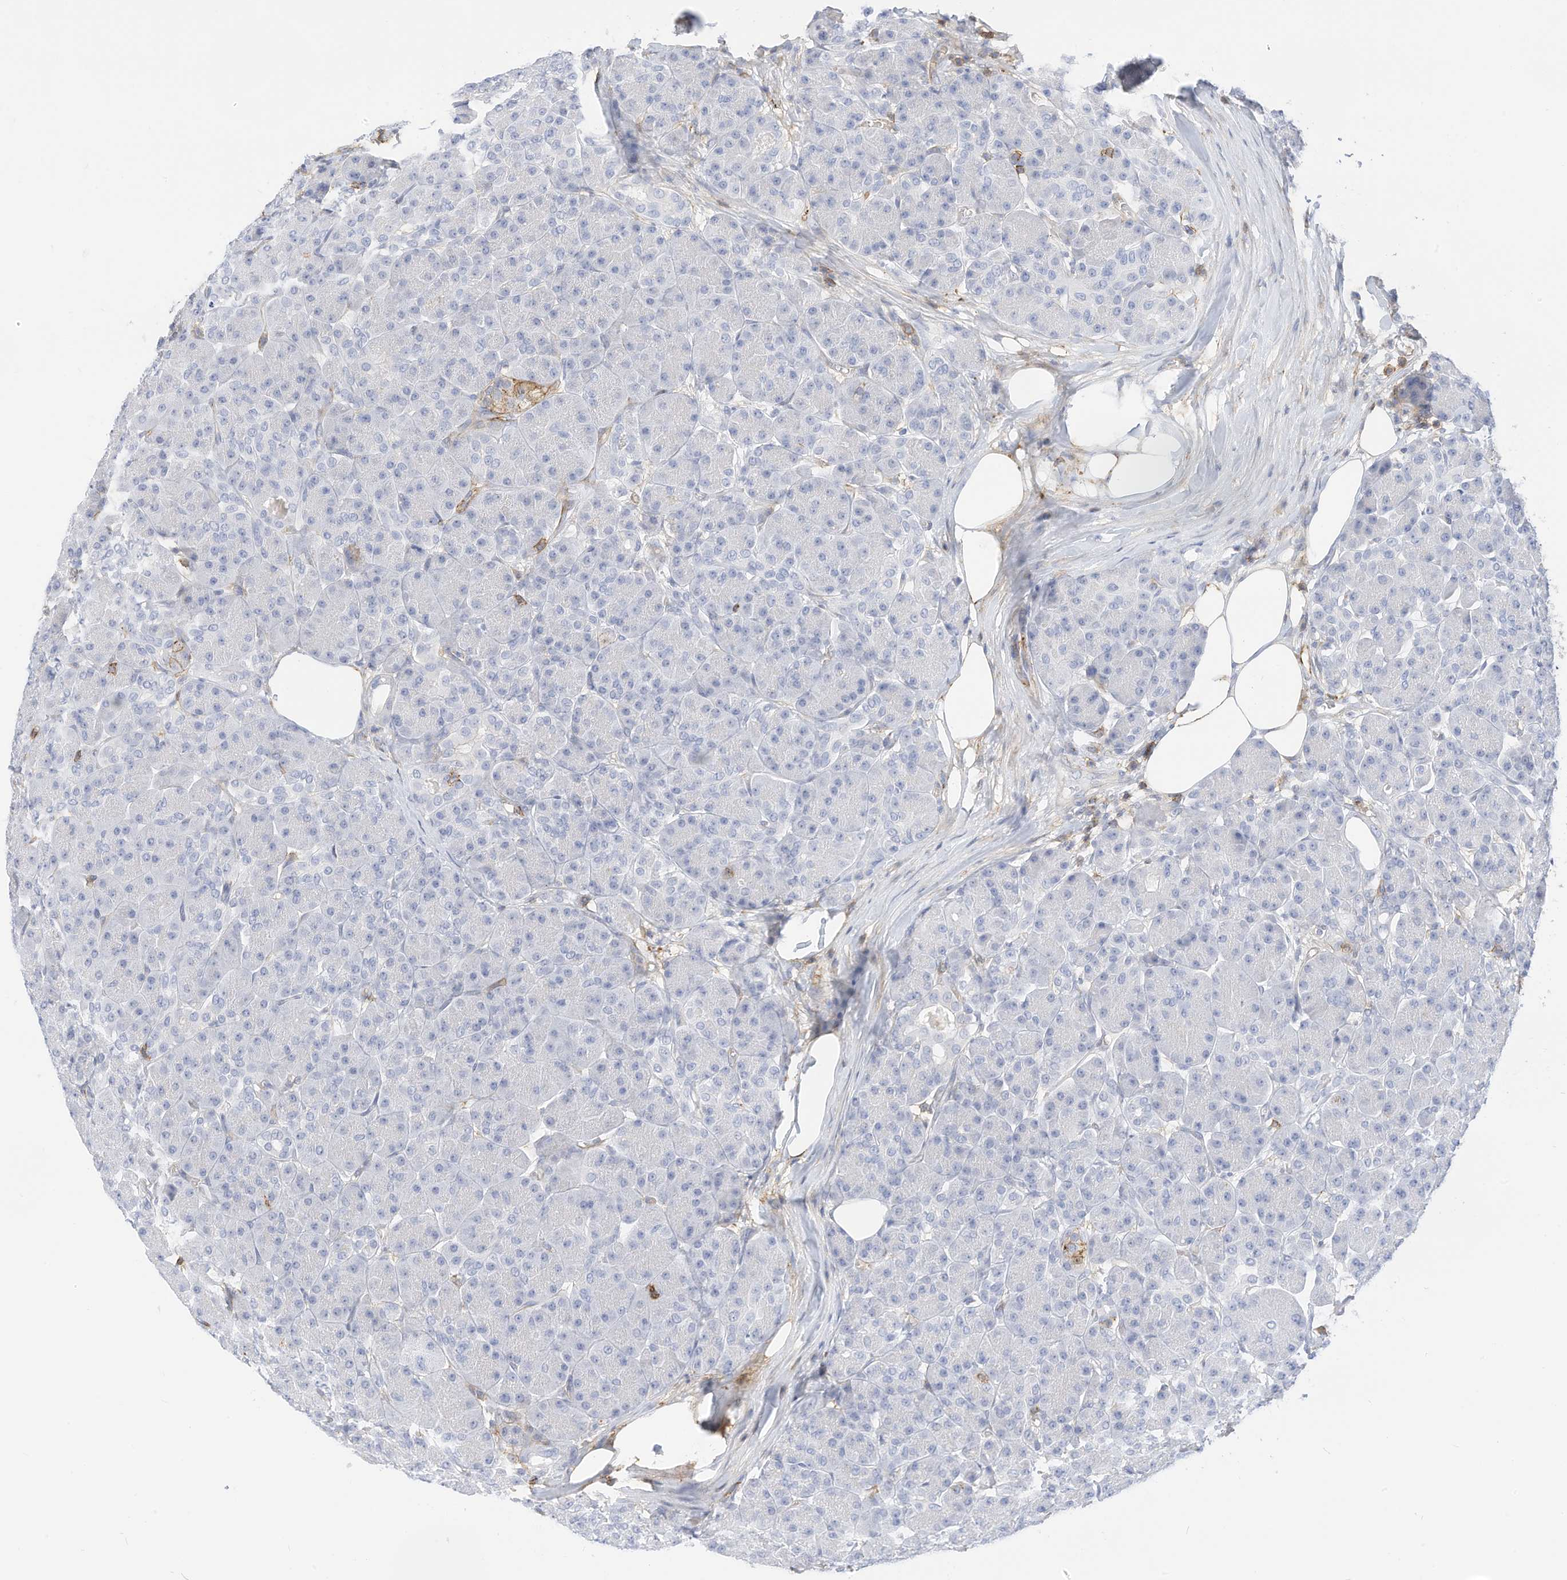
{"staining": {"intensity": "negative", "quantity": "none", "location": "none"}, "tissue": "pancreas", "cell_type": "Exocrine glandular cells", "image_type": "normal", "snomed": [{"axis": "morphology", "description": "Normal tissue, NOS"}, {"axis": "topography", "description": "Pancreas"}], "caption": "An immunohistochemistry image of benign pancreas is shown. There is no staining in exocrine glandular cells of pancreas.", "gene": "TXNDC9", "patient": {"sex": "male", "age": 63}}